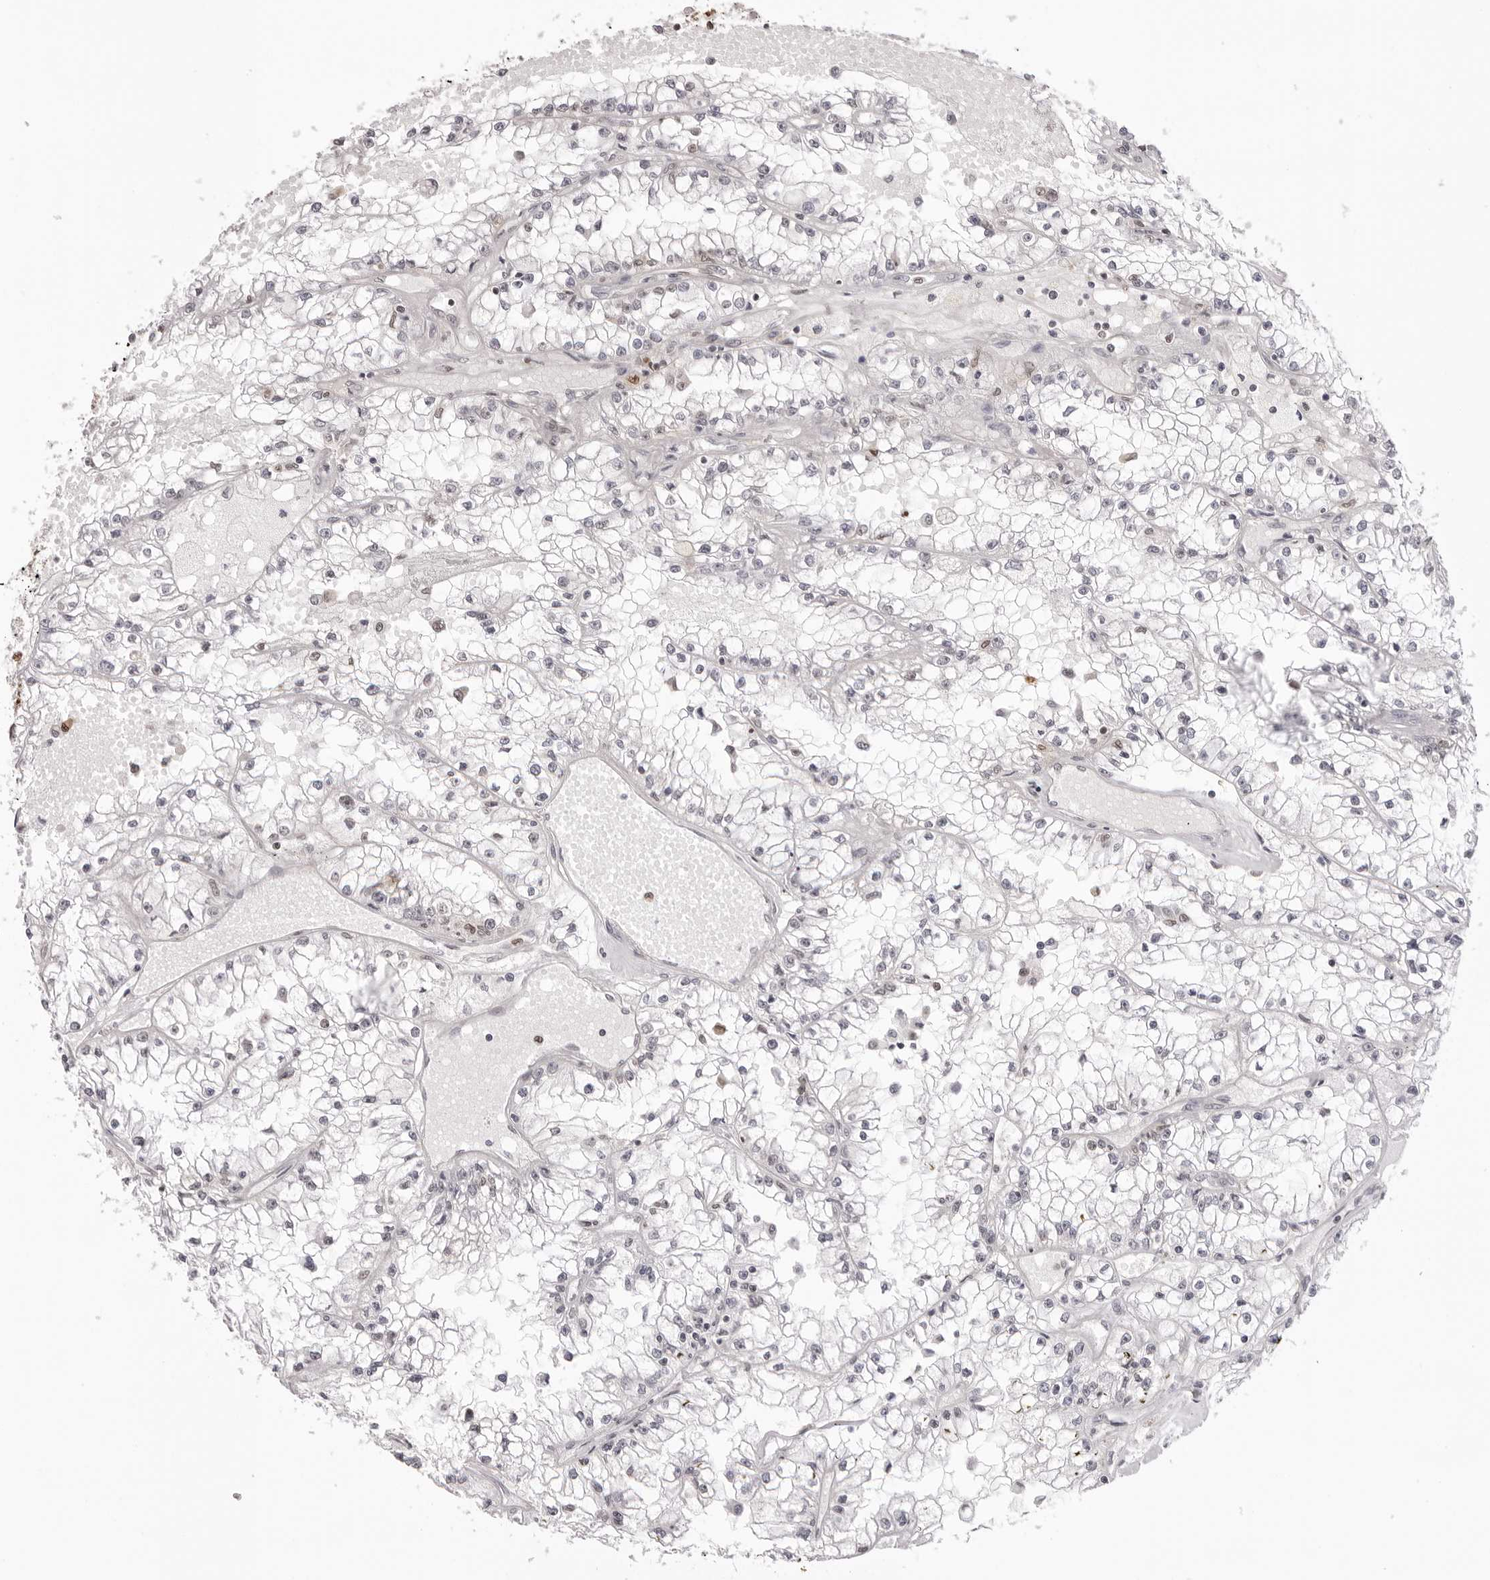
{"staining": {"intensity": "negative", "quantity": "none", "location": "none"}, "tissue": "renal cancer", "cell_type": "Tumor cells", "image_type": "cancer", "snomed": [{"axis": "morphology", "description": "Adenocarcinoma, NOS"}, {"axis": "topography", "description": "Kidney"}], "caption": "Protein analysis of adenocarcinoma (renal) displays no significant positivity in tumor cells.", "gene": "HSPA4", "patient": {"sex": "male", "age": 56}}